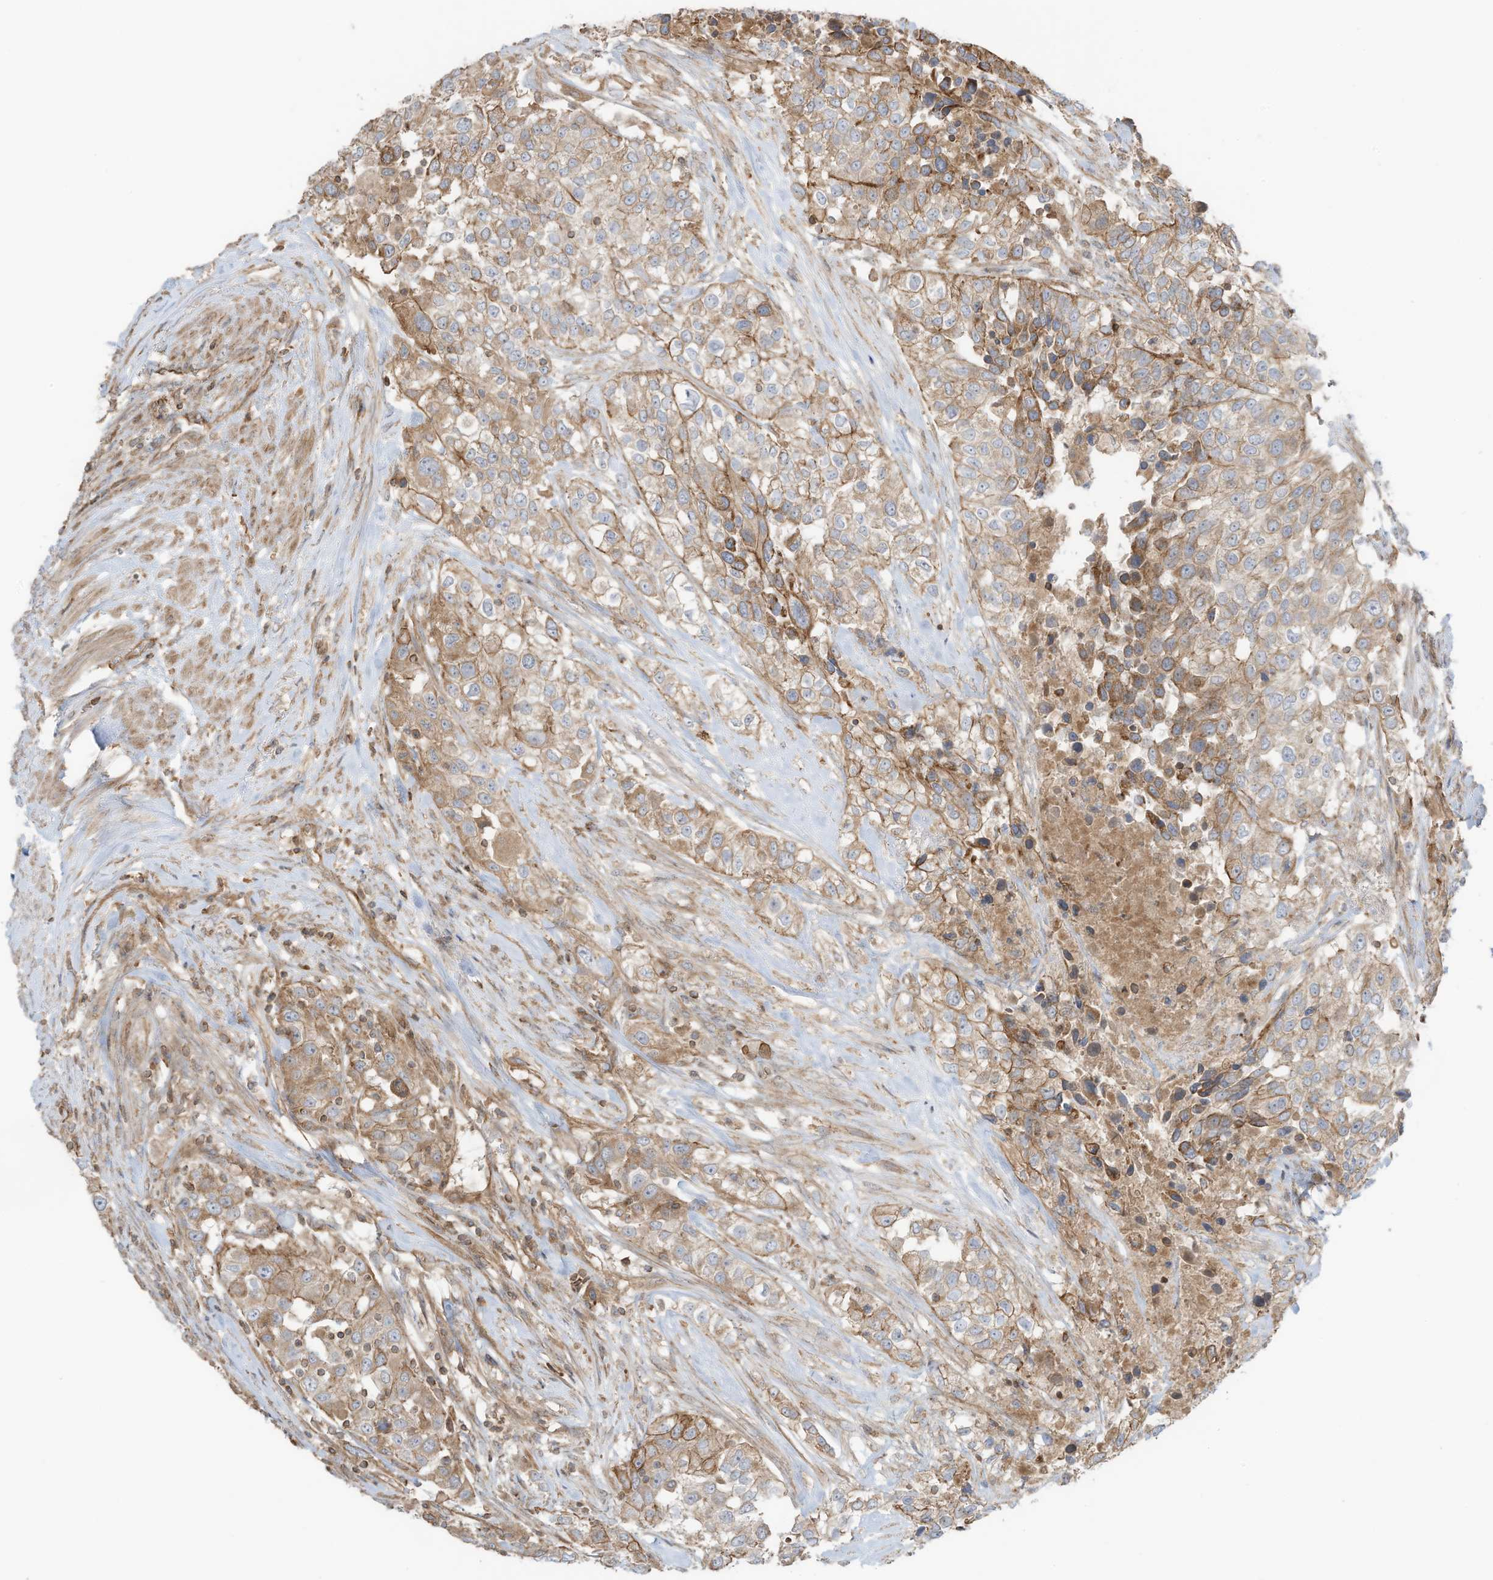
{"staining": {"intensity": "moderate", "quantity": "25%-75%", "location": "cytoplasmic/membranous"}, "tissue": "urothelial cancer", "cell_type": "Tumor cells", "image_type": "cancer", "snomed": [{"axis": "morphology", "description": "Urothelial carcinoma, High grade"}, {"axis": "topography", "description": "Urinary bladder"}], "caption": "Immunohistochemistry (IHC) (DAB (3,3'-diaminobenzidine)) staining of human urothelial cancer demonstrates moderate cytoplasmic/membranous protein positivity in about 25%-75% of tumor cells.", "gene": "SLC25A12", "patient": {"sex": "female", "age": 80}}